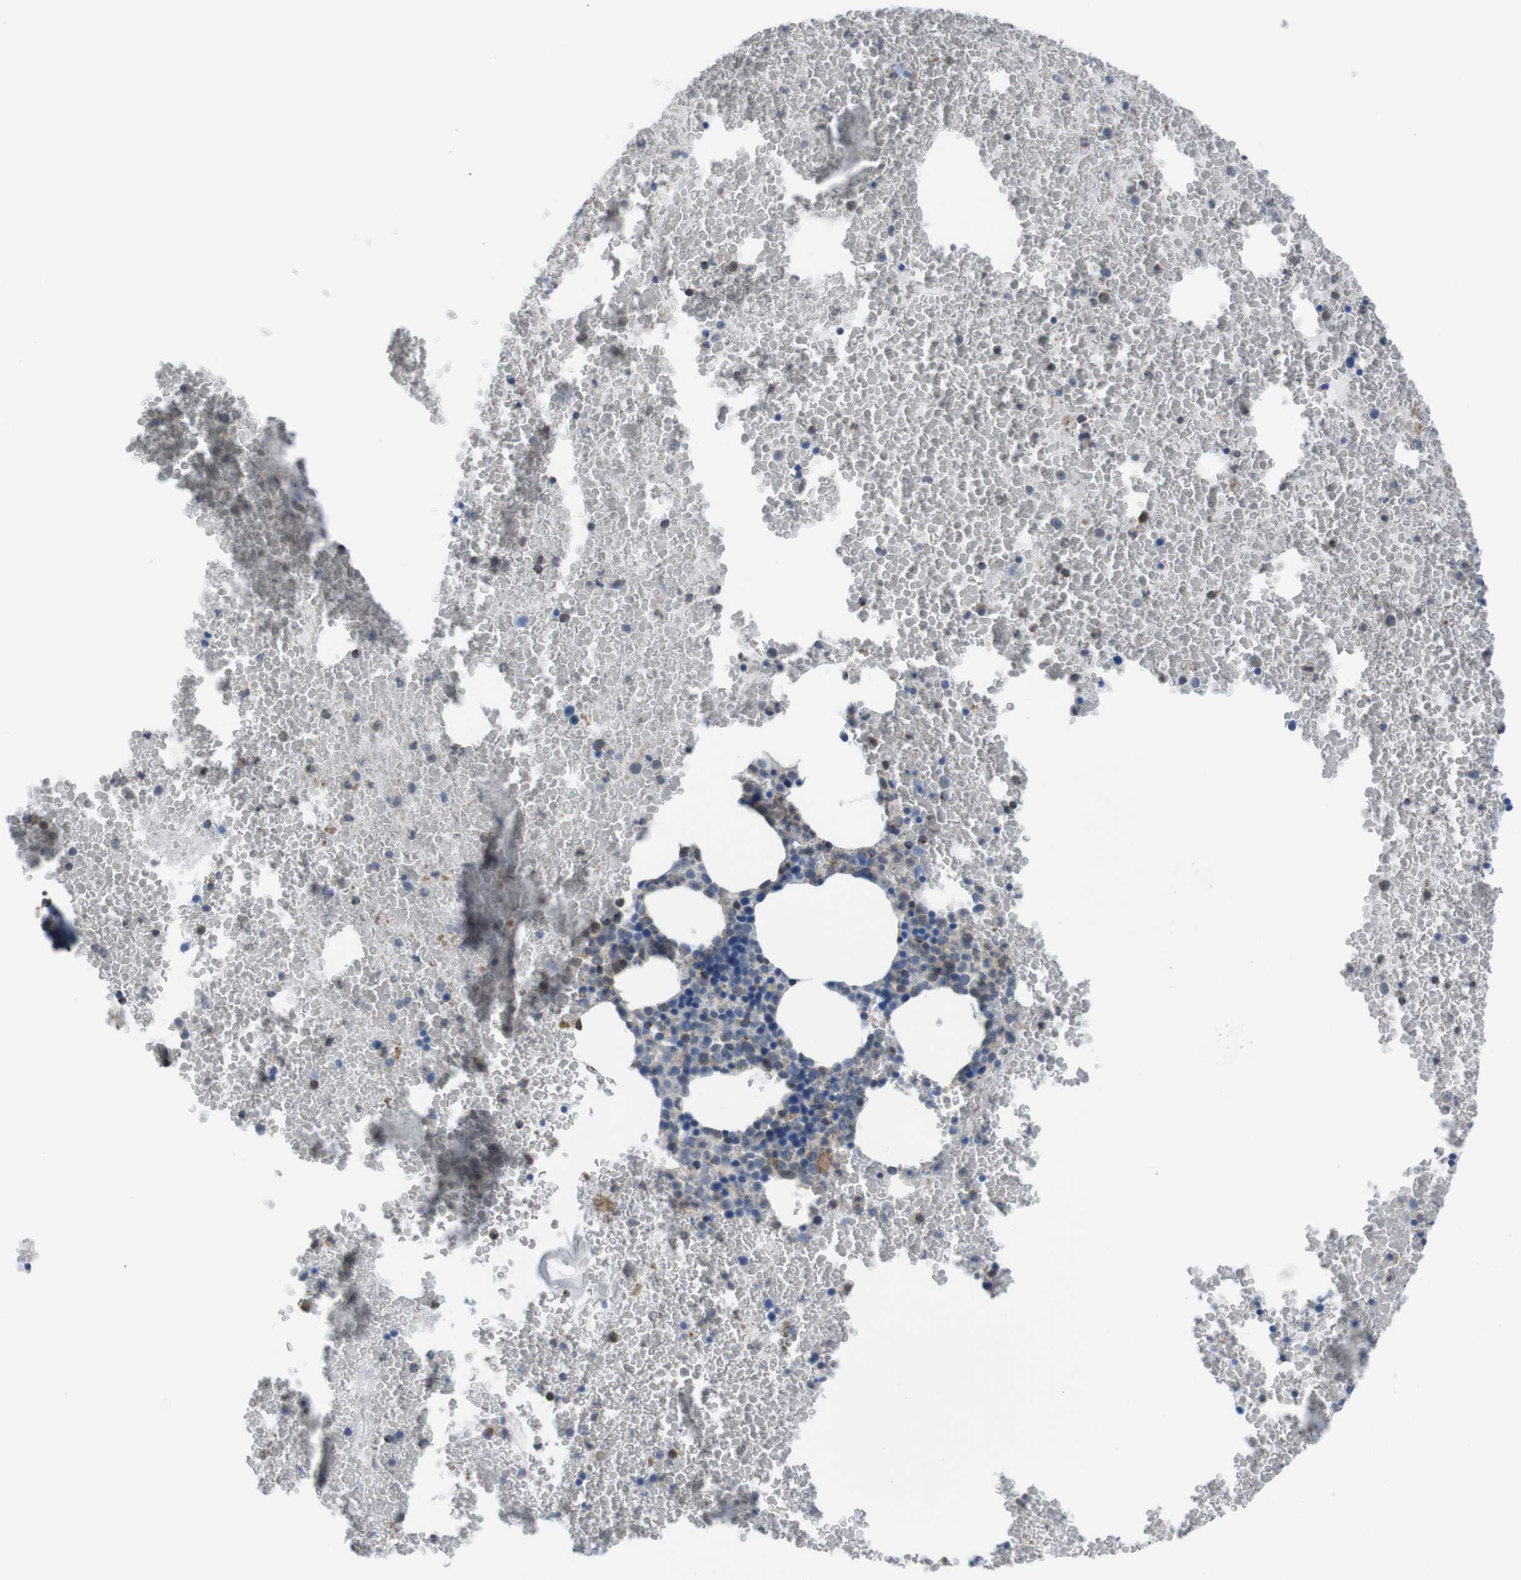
{"staining": {"intensity": "moderate", "quantity": "25%-75%", "location": "cytoplasmic/membranous"}, "tissue": "bone marrow", "cell_type": "Hematopoietic cells", "image_type": "normal", "snomed": [{"axis": "morphology", "description": "Normal tissue, NOS"}, {"axis": "morphology", "description": "Inflammation, NOS"}, {"axis": "topography", "description": "Bone marrow"}], "caption": "Brown immunohistochemical staining in normal bone marrow displays moderate cytoplasmic/membranous positivity in about 25%-75% of hematopoietic cells.", "gene": "GRIK1", "patient": {"sex": "male", "age": 47}}